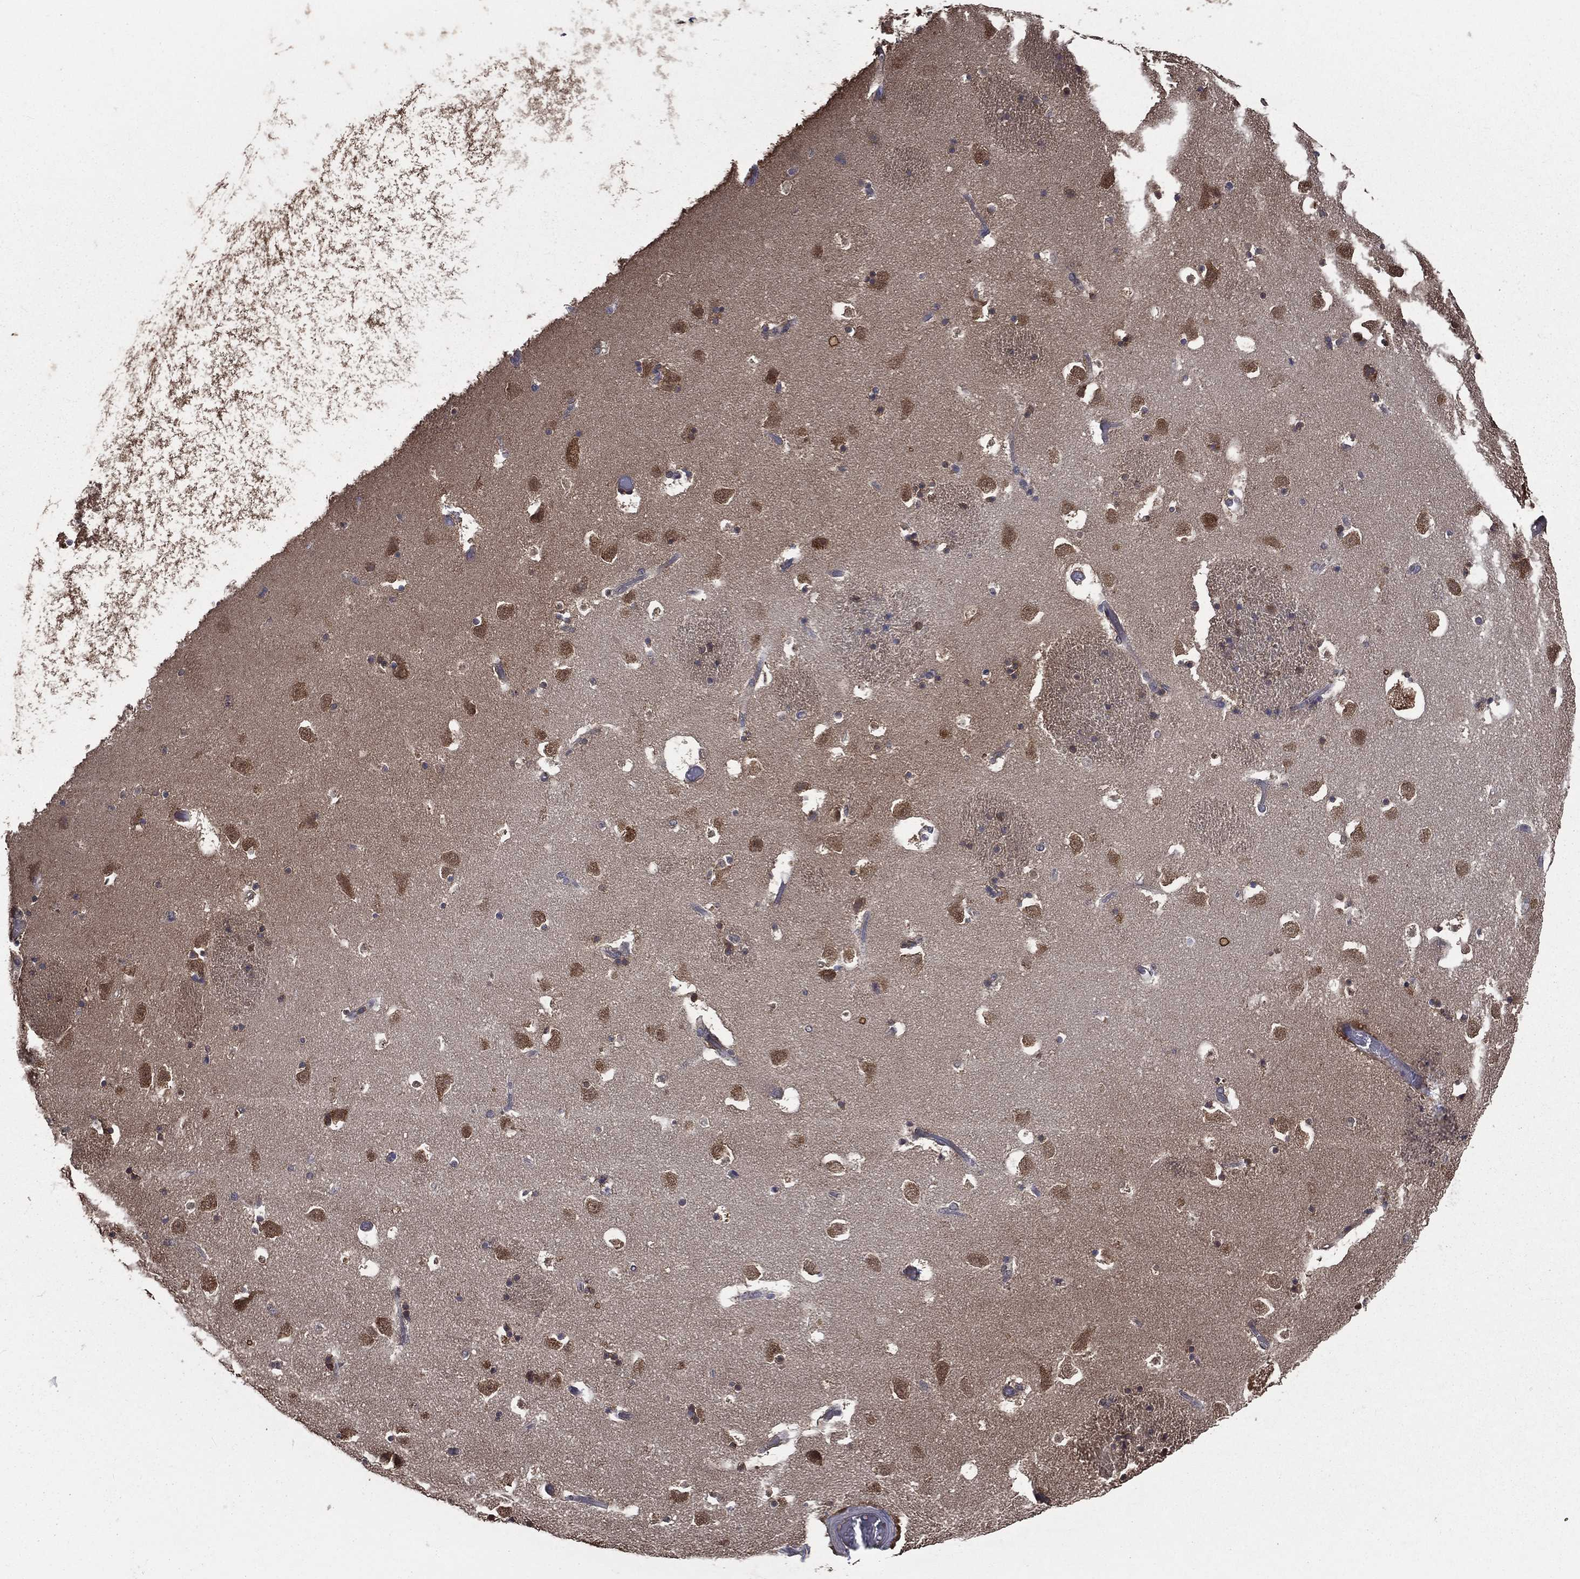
{"staining": {"intensity": "negative", "quantity": "none", "location": "none"}, "tissue": "caudate", "cell_type": "Glial cells", "image_type": "normal", "snomed": [{"axis": "morphology", "description": "Normal tissue, NOS"}, {"axis": "topography", "description": "Lateral ventricle wall"}], "caption": "This photomicrograph is of normal caudate stained with immunohistochemistry to label a protein in brown with the nuclei are counter-stained blue. There is no positivity in glial cells.", "gene": "SARS1", "patient": {"sex": "female", "age": 42}}